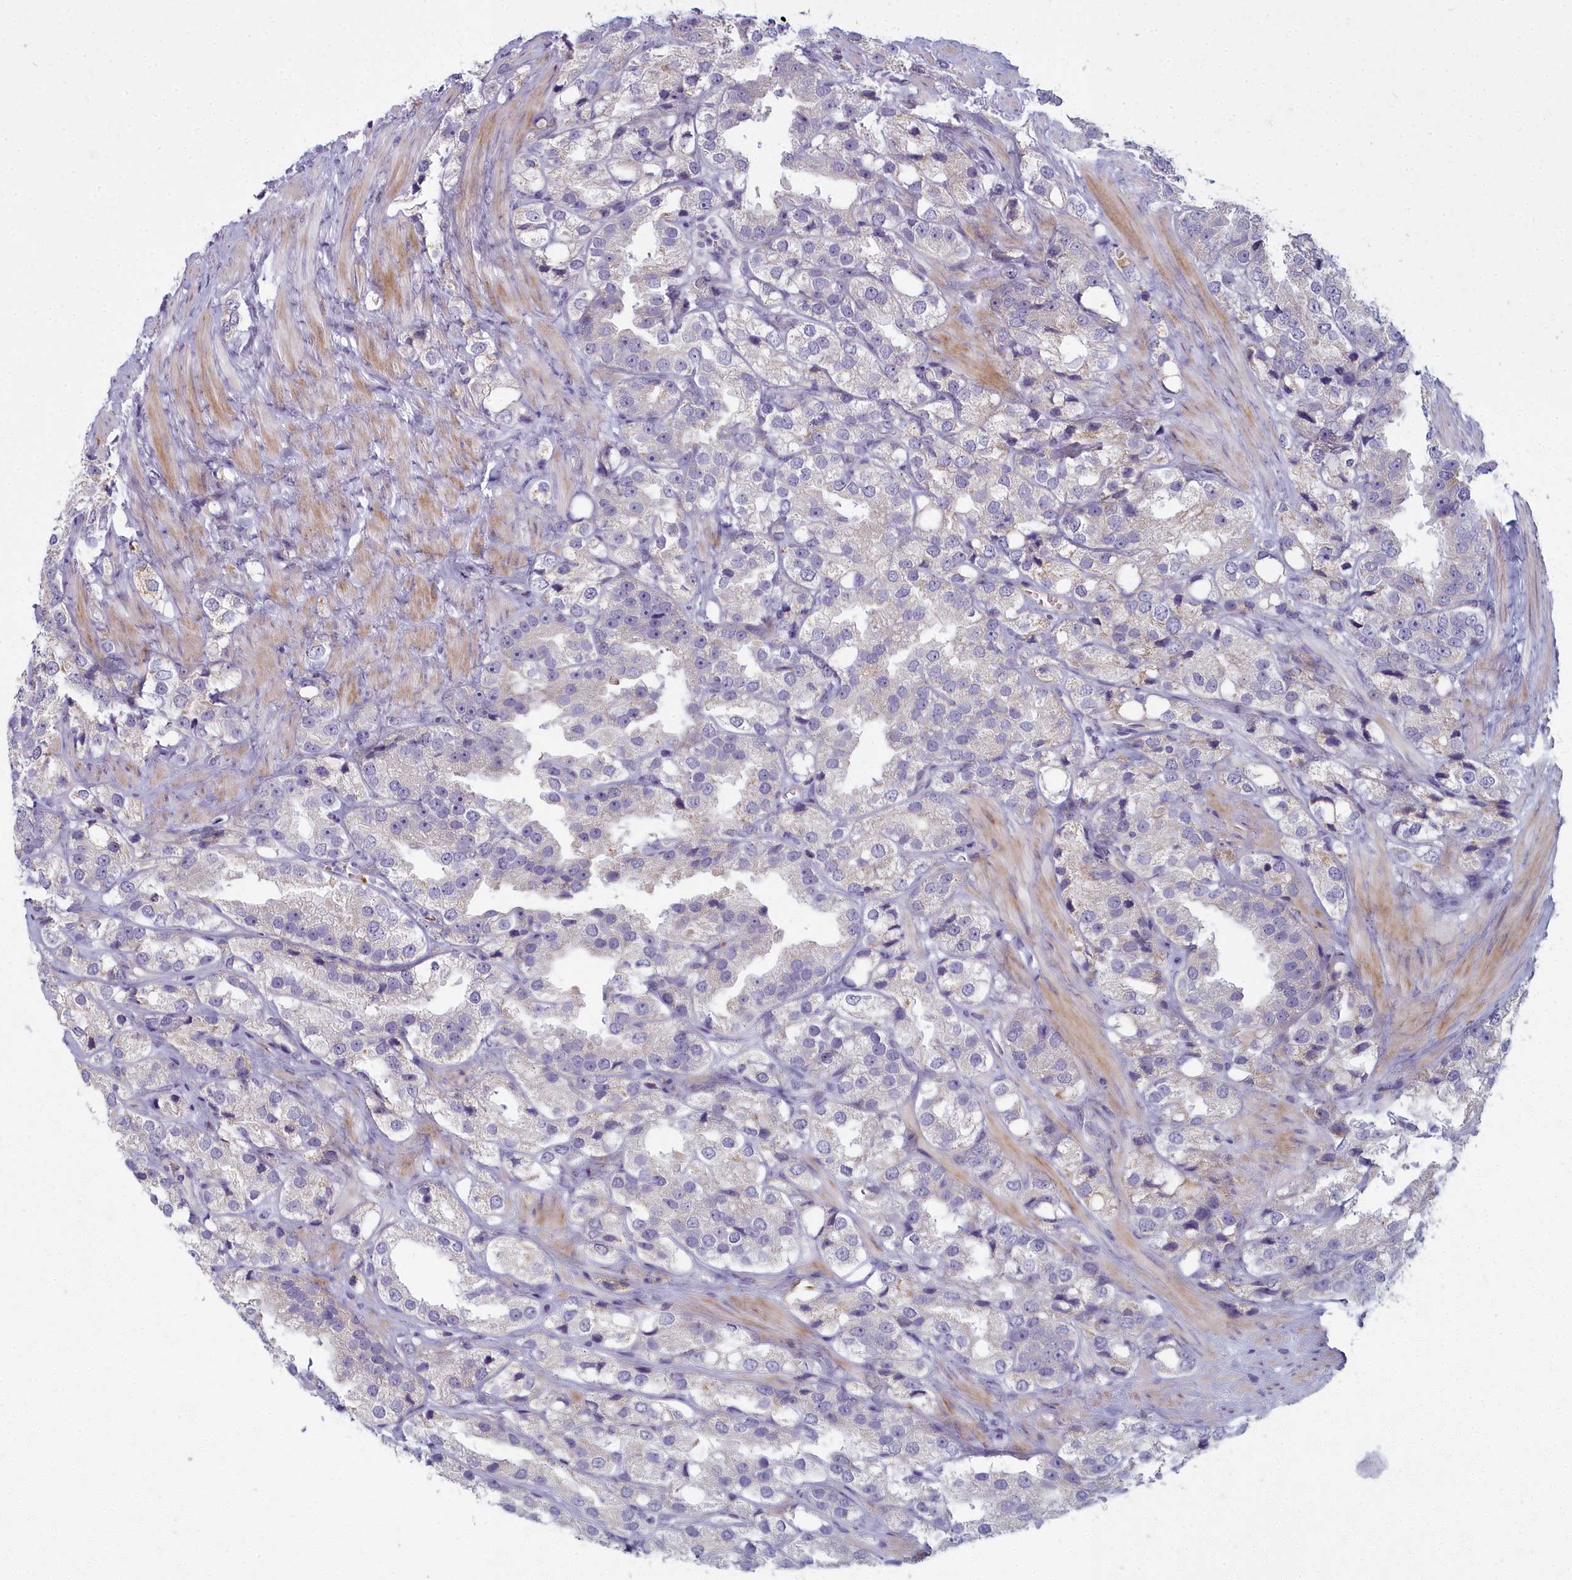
{"staining": {"intensity": "negative", "quantity": "none", "location": "none"}, "tissue": "prostate cancer", "cell_type": "Tumor cells", "image_type": "cancer", "snomed": [{"axis": "morphology", "description": "Adenocarcinoma, NOS"}, {"axis": "topography", "description": "Prostate"}], "caption": "A high-resolution micrograph shows immunohistochemistry staining of prostate cancer, which reveals no significant staining in tumor cells. Brightfield microscopy of immunohistochemistry (IHC) stained with DAB (brown) and hematoxylin (blue), captured at high magnification.", "gene": "ARL15", "patient": {"sex": "male", "age": 79}}